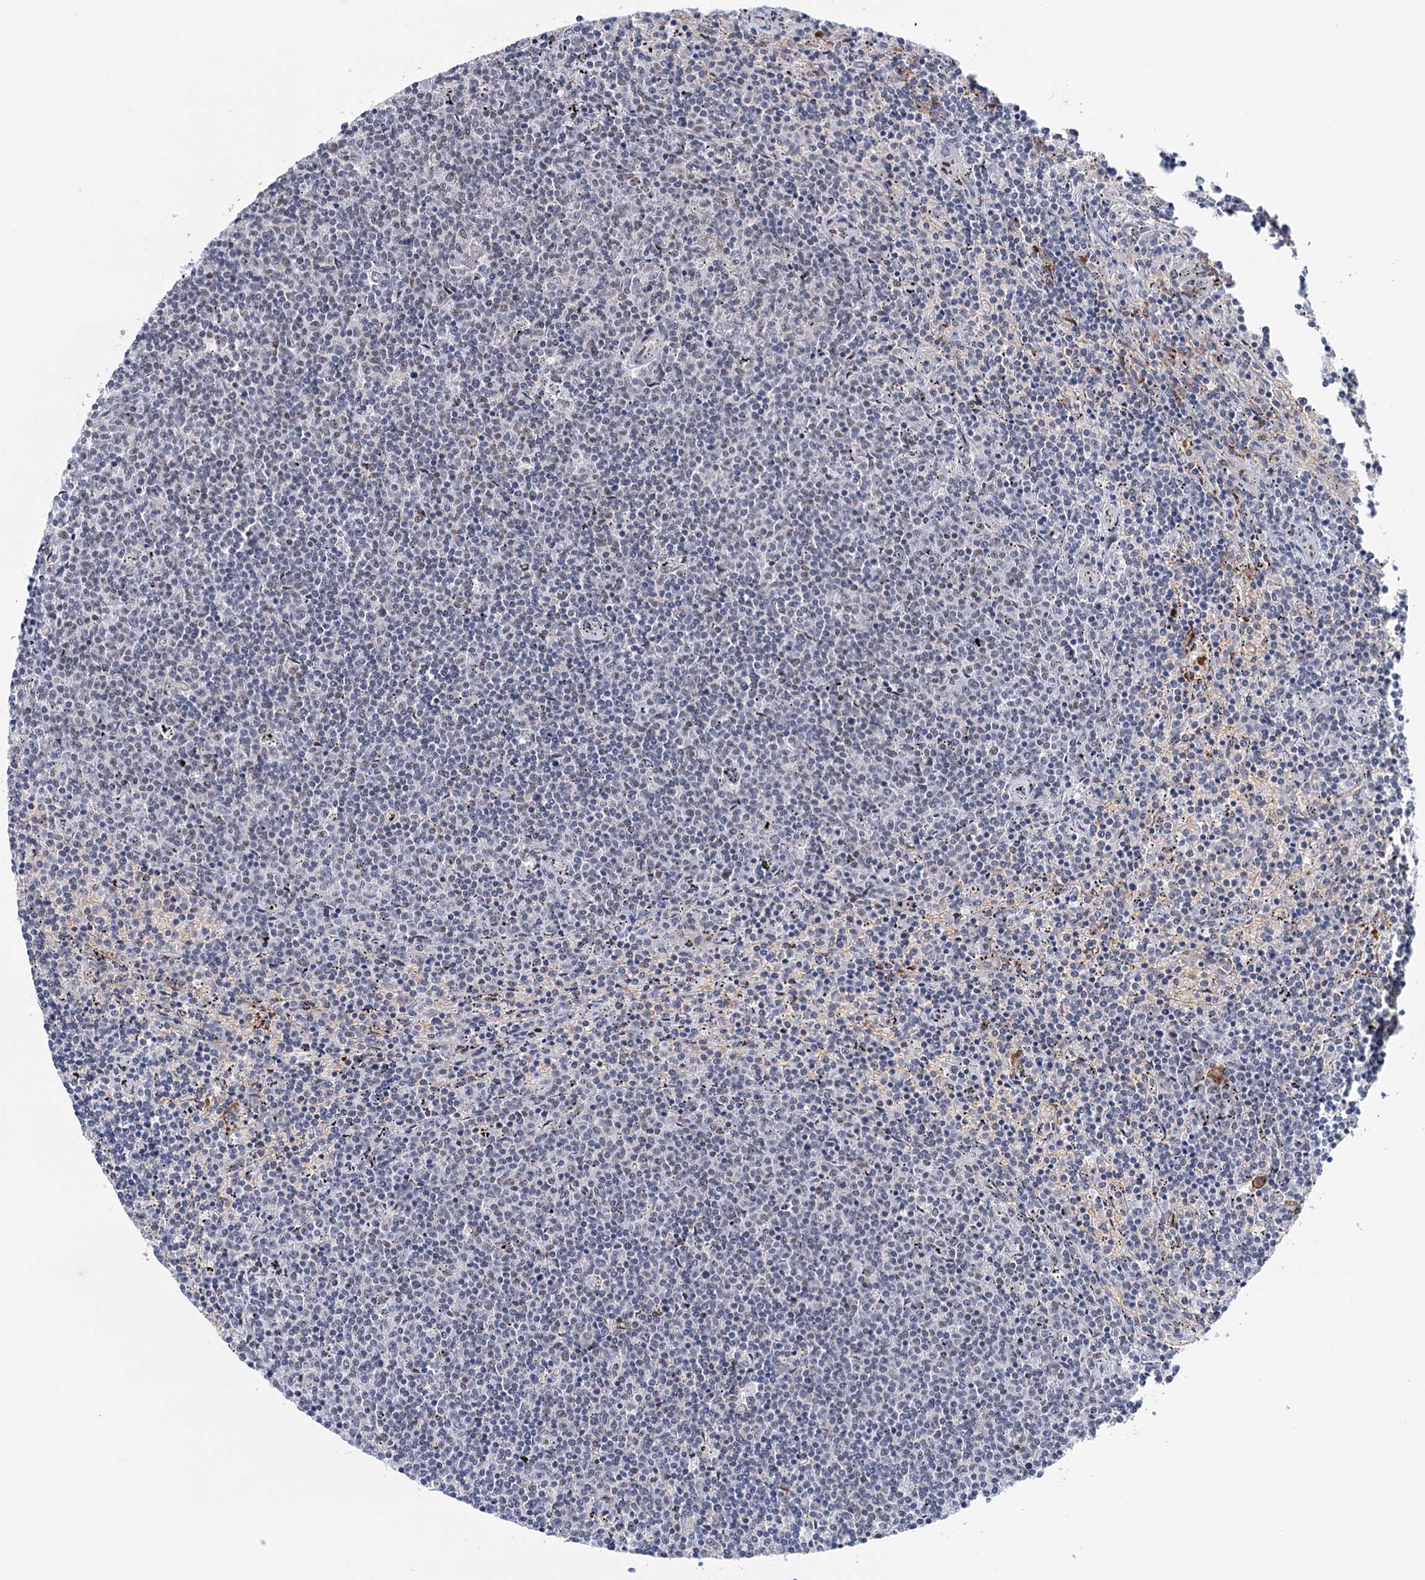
{"staining": {"intensity": "negative", "quantity": "none", "location": "none"}, "tissue": "lymphoma", "cell_type": "Tumor cells", "image_type": "cancer", "snomed": [{"axis": "morphology", "description": "Malignant lymphoma, non-Hodgkin's type, Low grade"}, {"axis": "topography", "description": "Spleen"}], "caption": "Protein analysis of malignant lymphoma, non-Hodgkin's type (low-grade) exhibits no significant positivity in tumor cells.", "gene": "FAM53A", "patient": {"sex": "female", "age": 50}}